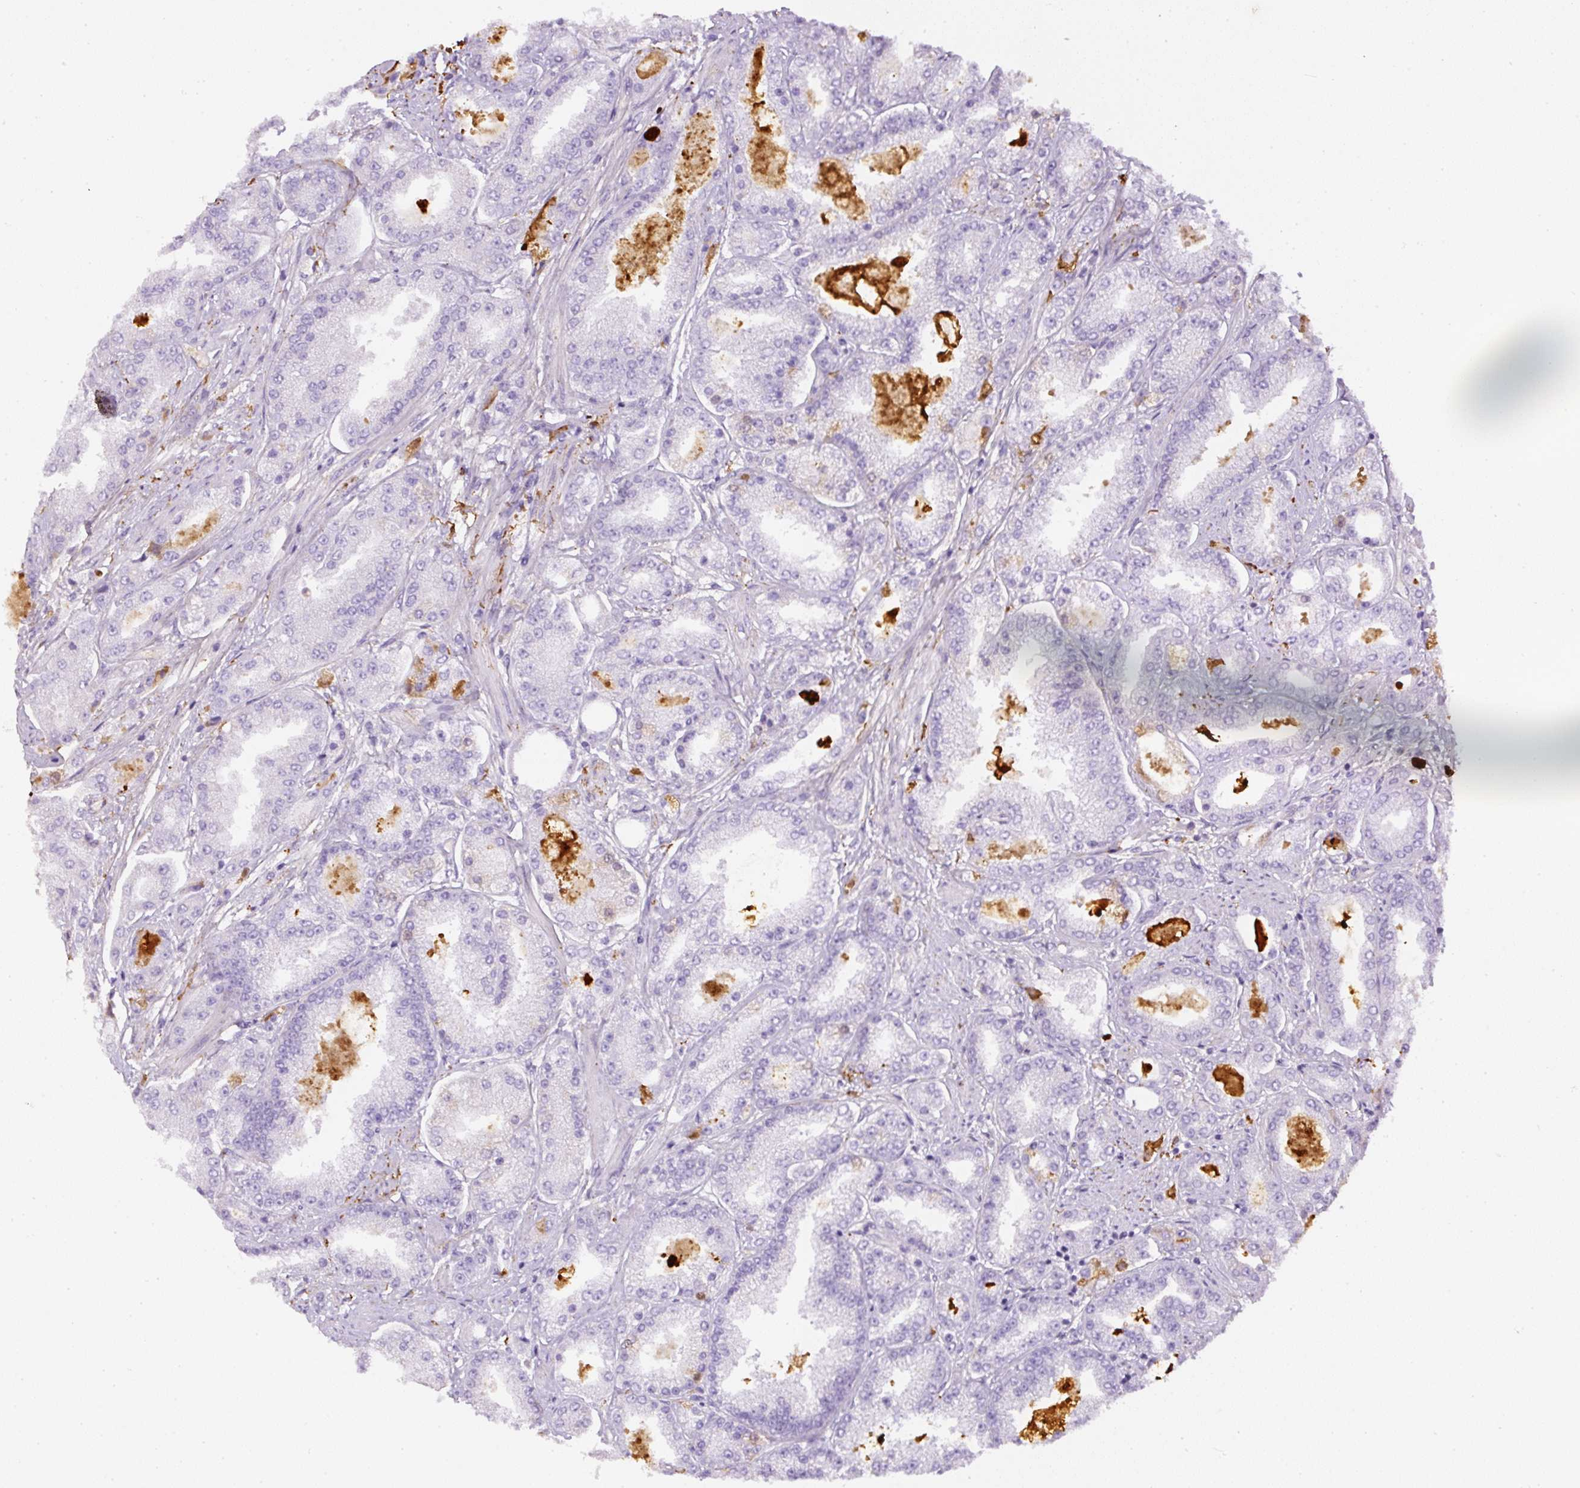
{"staining": {"intensity": "negative", "quantity": "none", "location": "none"}, "tissue": "prostate cancer", "cell_type": "Tumor cells", "image_type": "cancer", "snomed": [{"axis": "morphology", "description": "Adenocarcinoma, High grade"}, {"axis": "topography", "description": "Prostate"}], "caption": "This image is of adenocarcinoma (high-grade) (prostate) stained with immunohistochemistry (IHC) to label a protein in brown with the nuclei are counter-stained blue. There is no positivity in tumor cells. The staining is performed using DAB (3,3'-diaminobenzidine) brown chromogen with nuclei counter-stained in using hematoxylin.", "gene": "APCS", "patient": {"sex": "male", "age": 69}}